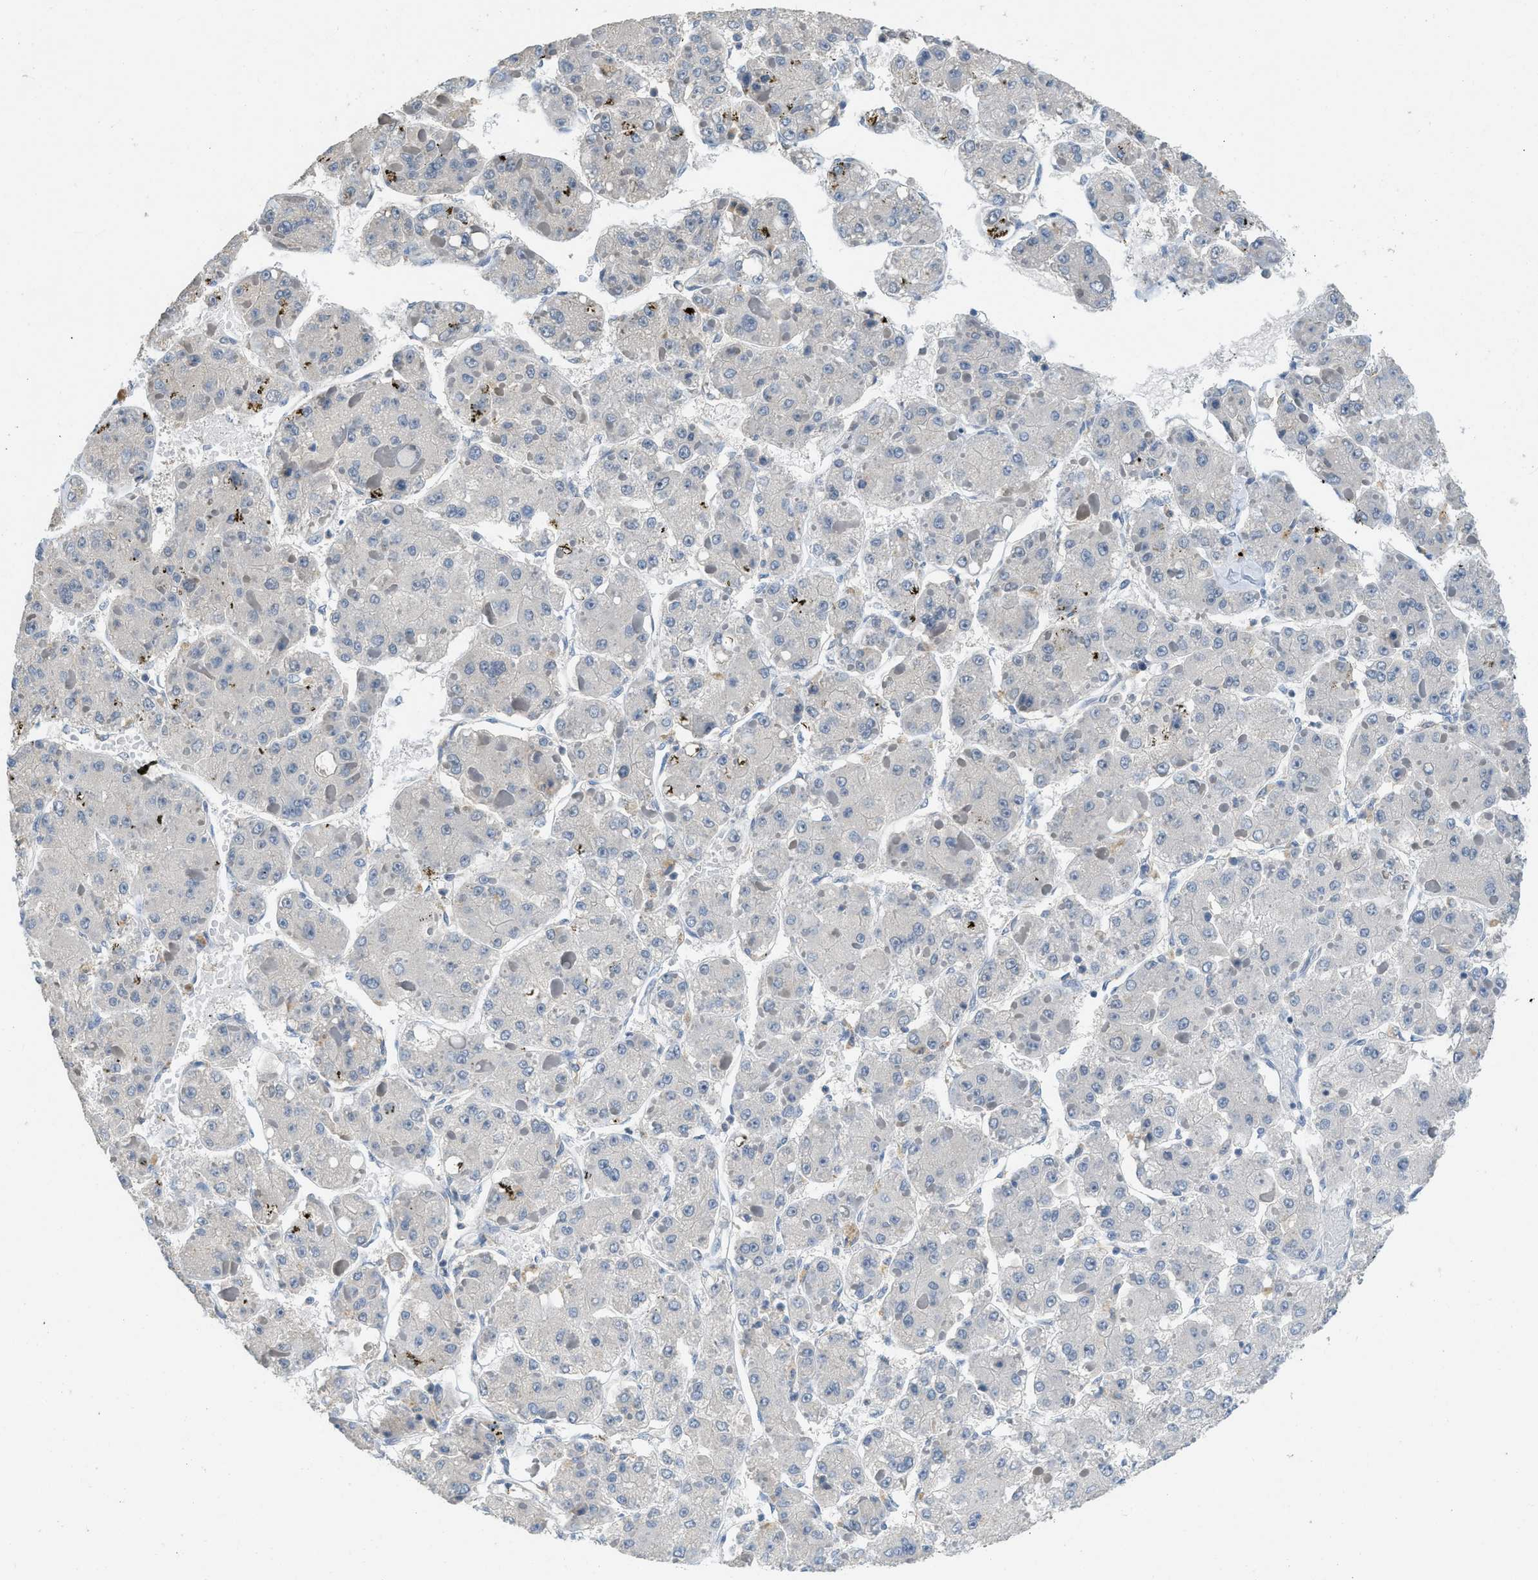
{"staining": {"intensity": "negative", "quantity": "none", "location": "none"}, "tissue": "liver cancer", "cell_type": "Tumor cells", "image_type": "cancer", "snomed": [{"axis": "morphology", "description": "Carcinoma, Hepatocellular, NOS"}, {"axis": "topography", "description": "Liver"}], "caption": "Human hepatocellular carcinoma (liver) stained for a protein using immunohistochemistry (IHC) shows no staining in tumor cells.", "gene": "MIS18A", "patient": {"sex": "female", "age": 73}}